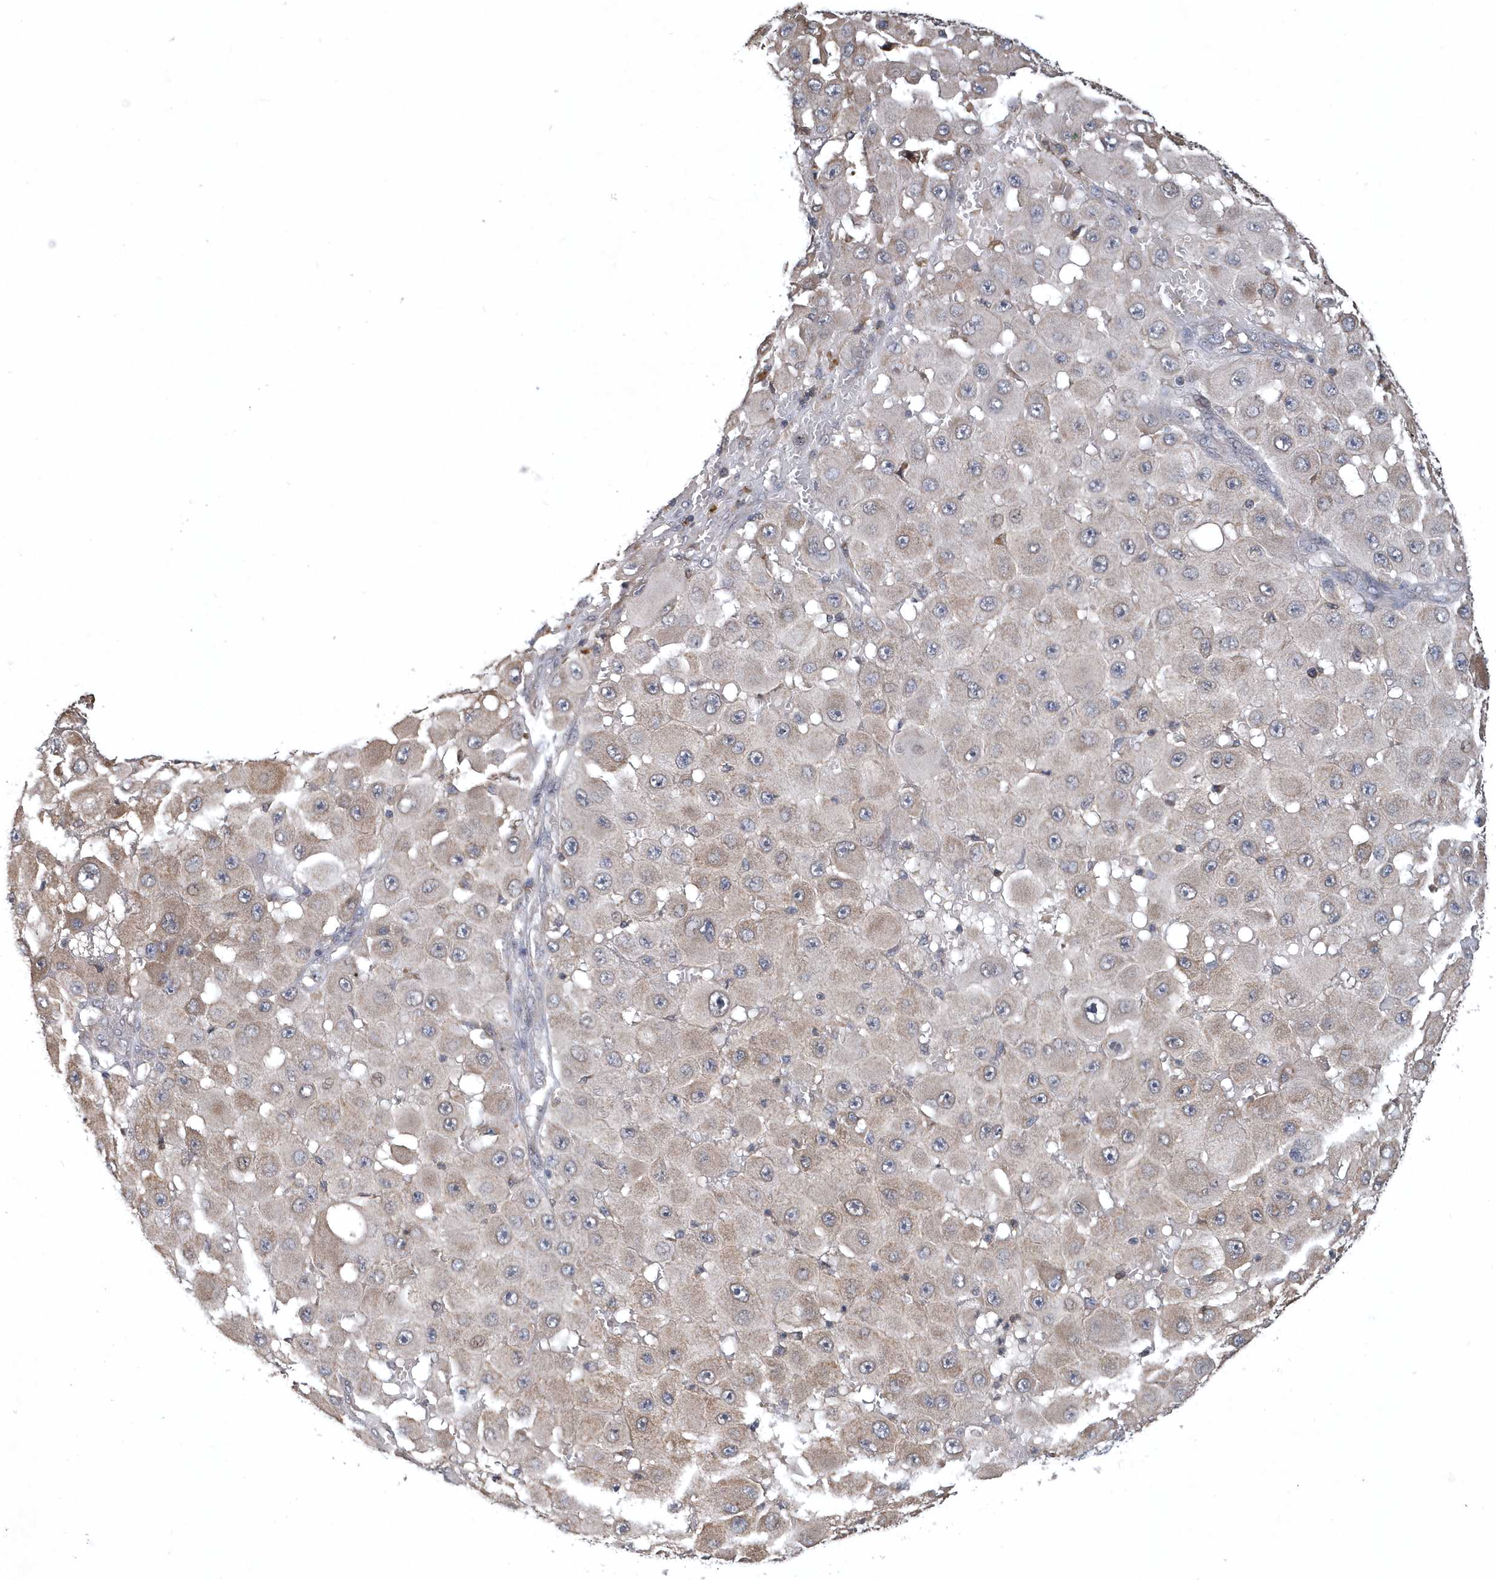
{"staining": {"intensity": "negative", "quantity": "none", "location": "none"}, "tissue": "melanoma", "cell_type": "Tumor cells", "image_type": "cancer", "snomed": [{"axis": "morphology", "description": "Malignant melanoma, NOS"}, {"axis": "topography", "description": "Skin"}], "caption": "The immunohistochemistry (IHC) micrograph has no significant expression in tumor cells of melanoma tissue. The staining was performed using DAB (3,3'-diaminobenzidine) to visualize the protein expression in brown, while the nuclei were stained in blue with hematoxylin (Magnification: 20x).", "gene": "HMGCS1", "patient": {"sex": "female", "age": 81}}